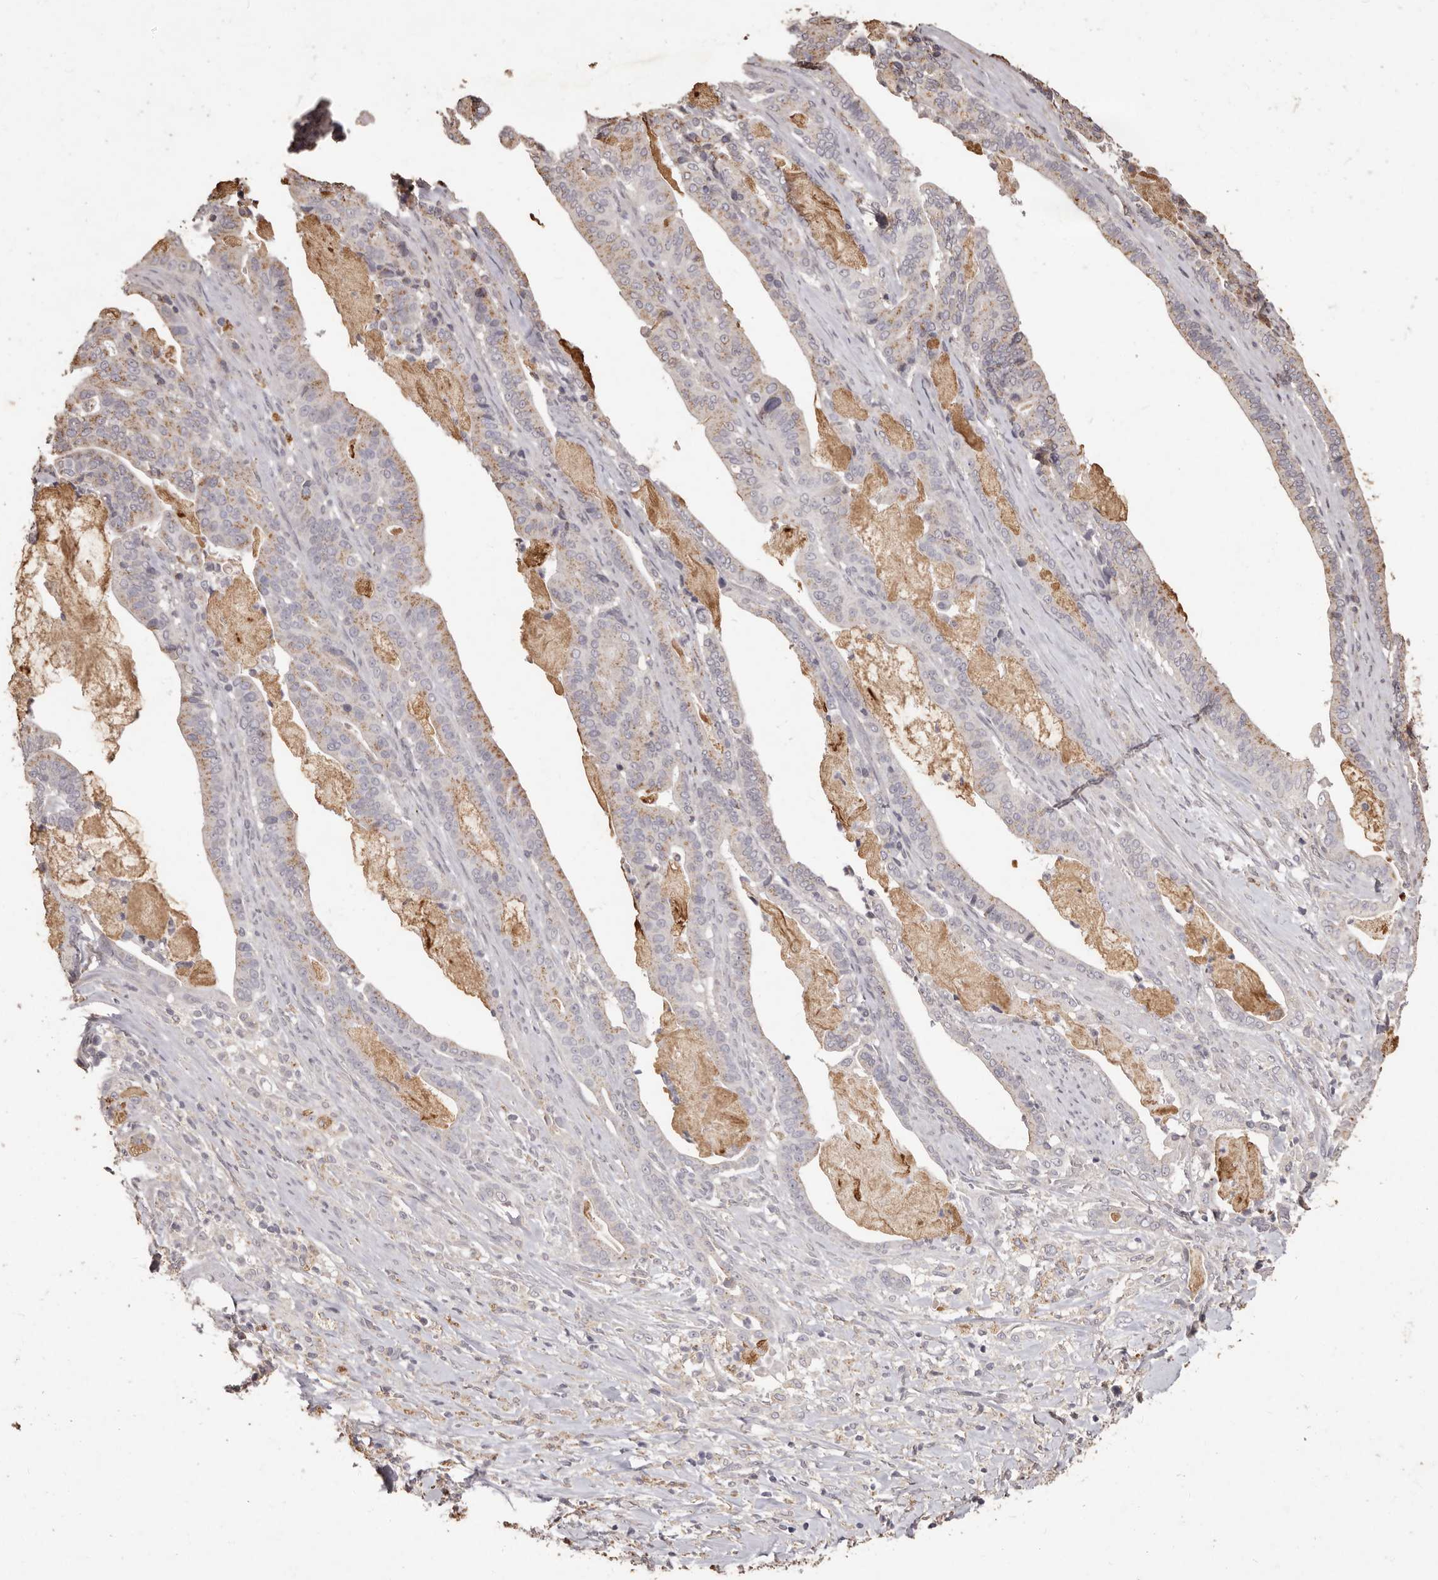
{"staining": {"intensity": "moderate", "quantity": "25%-75%", "location": "cytoplasmic/membranous"}, "tissue": "pancreatic cancer", "cell_type": "Tumor cells", "image_type": "cancer", "snomed": [{"axis": "morphology", "description": "Adenocarcinoma, NOS"}, {"axis": "topography", "description": "Pancreas"}], "caption": "Brown immunohistochemical staining in human adenocarcinoma (pancreatic) displays moderate cytoplasmic/membranous staining in approximately 25%-75% of tumor cells. (DAB (3,3'-diaminobenzidine) IHC with brightfield microscopy, high magnification).", "gene": "PRSS27", "patient": {"sex": "male", "age": 63}}